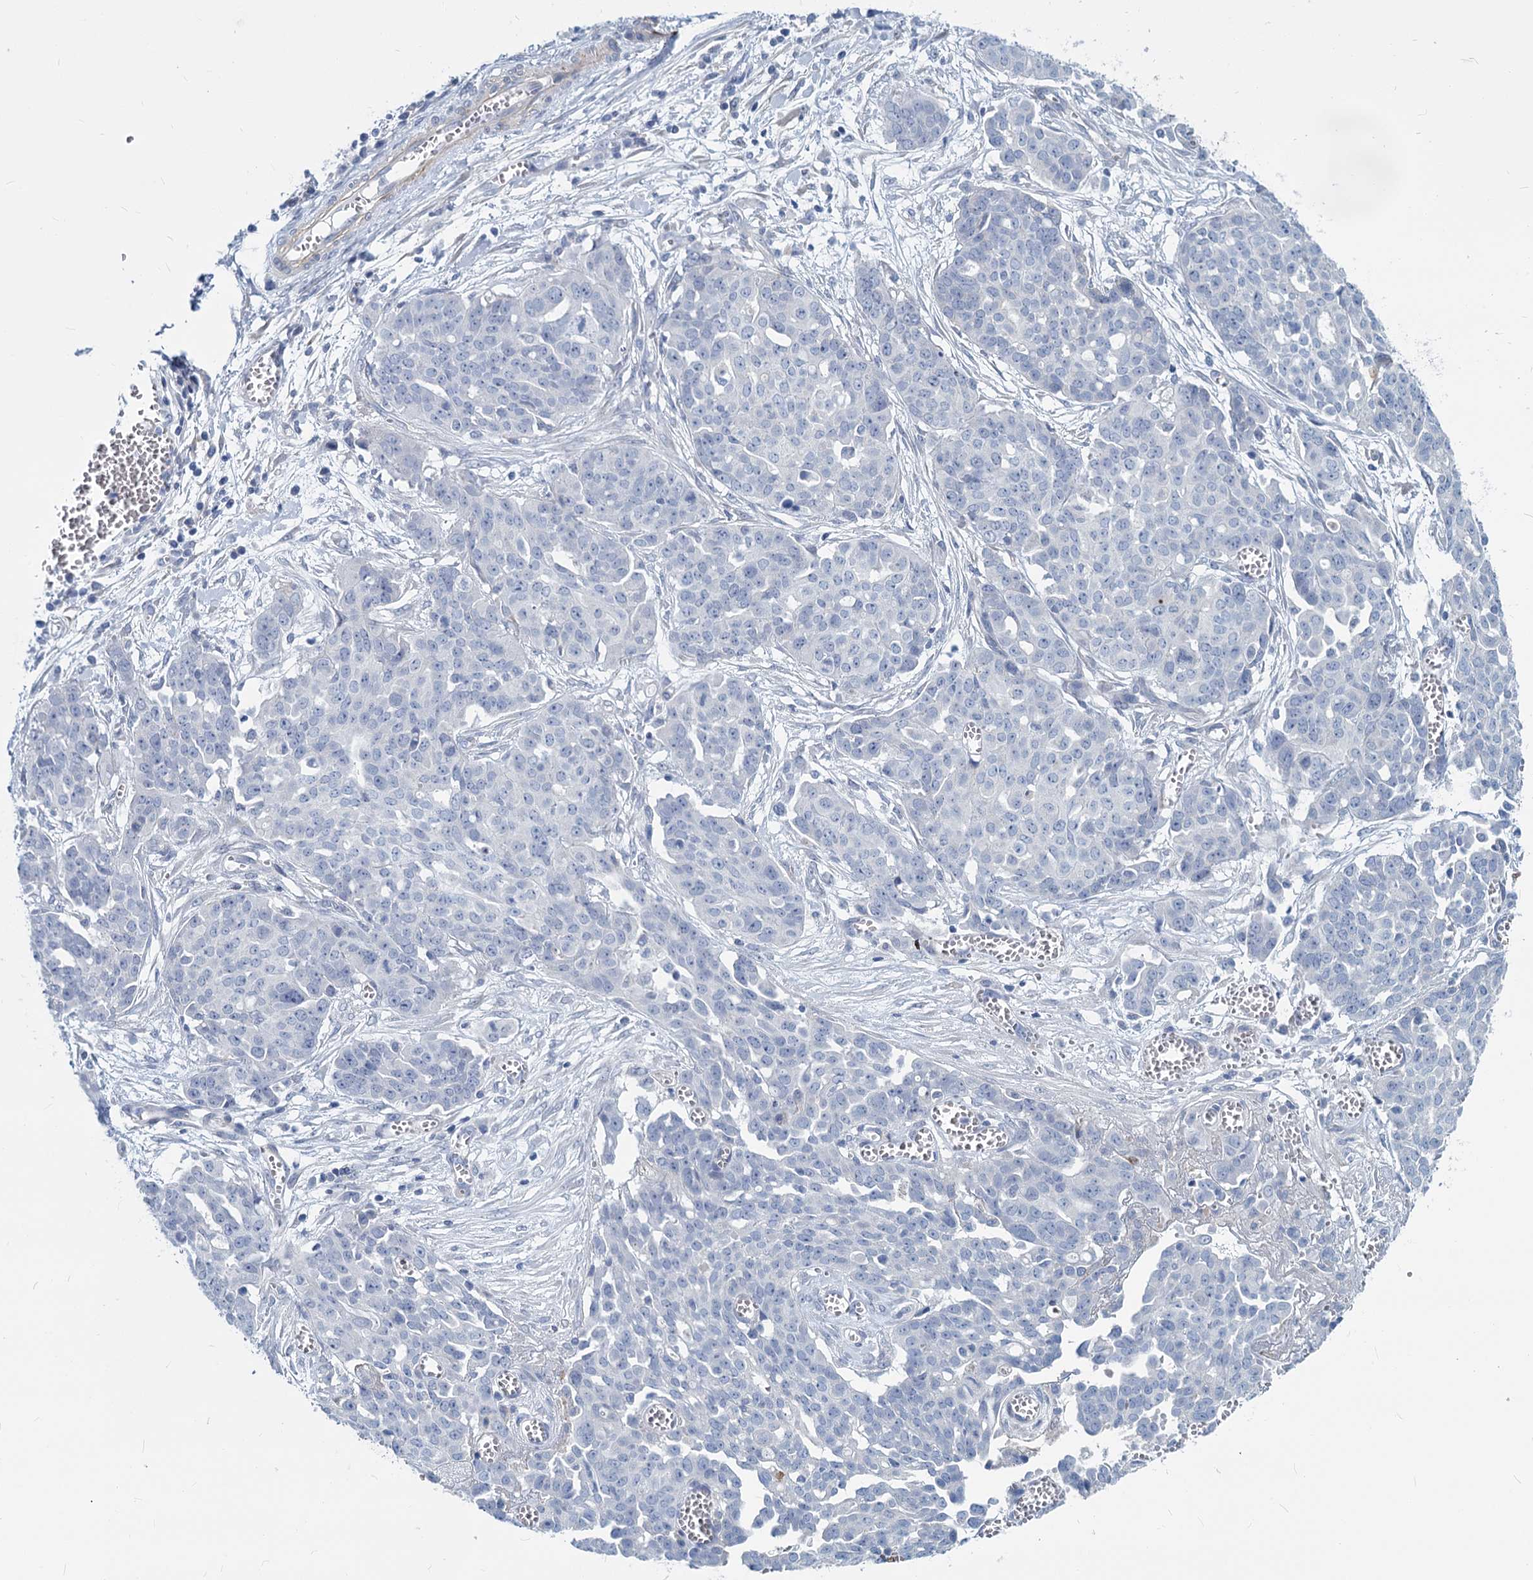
{"staining": {"intensity": "negative", "quantity": "none", "location": "none"}, "tissue": "ovarian cancer", "cell_type": "Tumor cells", "image_type": "cancer", "snomed": [{"axis": "morphology", "description": "Cystadenocarcinoma, serous, NOS"}, {"axis": "topography", "description": "Soft tissue"}, {"axis": "topography", "description": "Ovary"}], "caption": "An immunohistochemistry (IHC) micrograph of ovarian serous cystadenocarcinoma is shown. There is no staining in tumor cells of ovarian serous cystadenocarcinoma.", "gene": "GSTM3", "patient": {"sex": "female", "age": 57}}